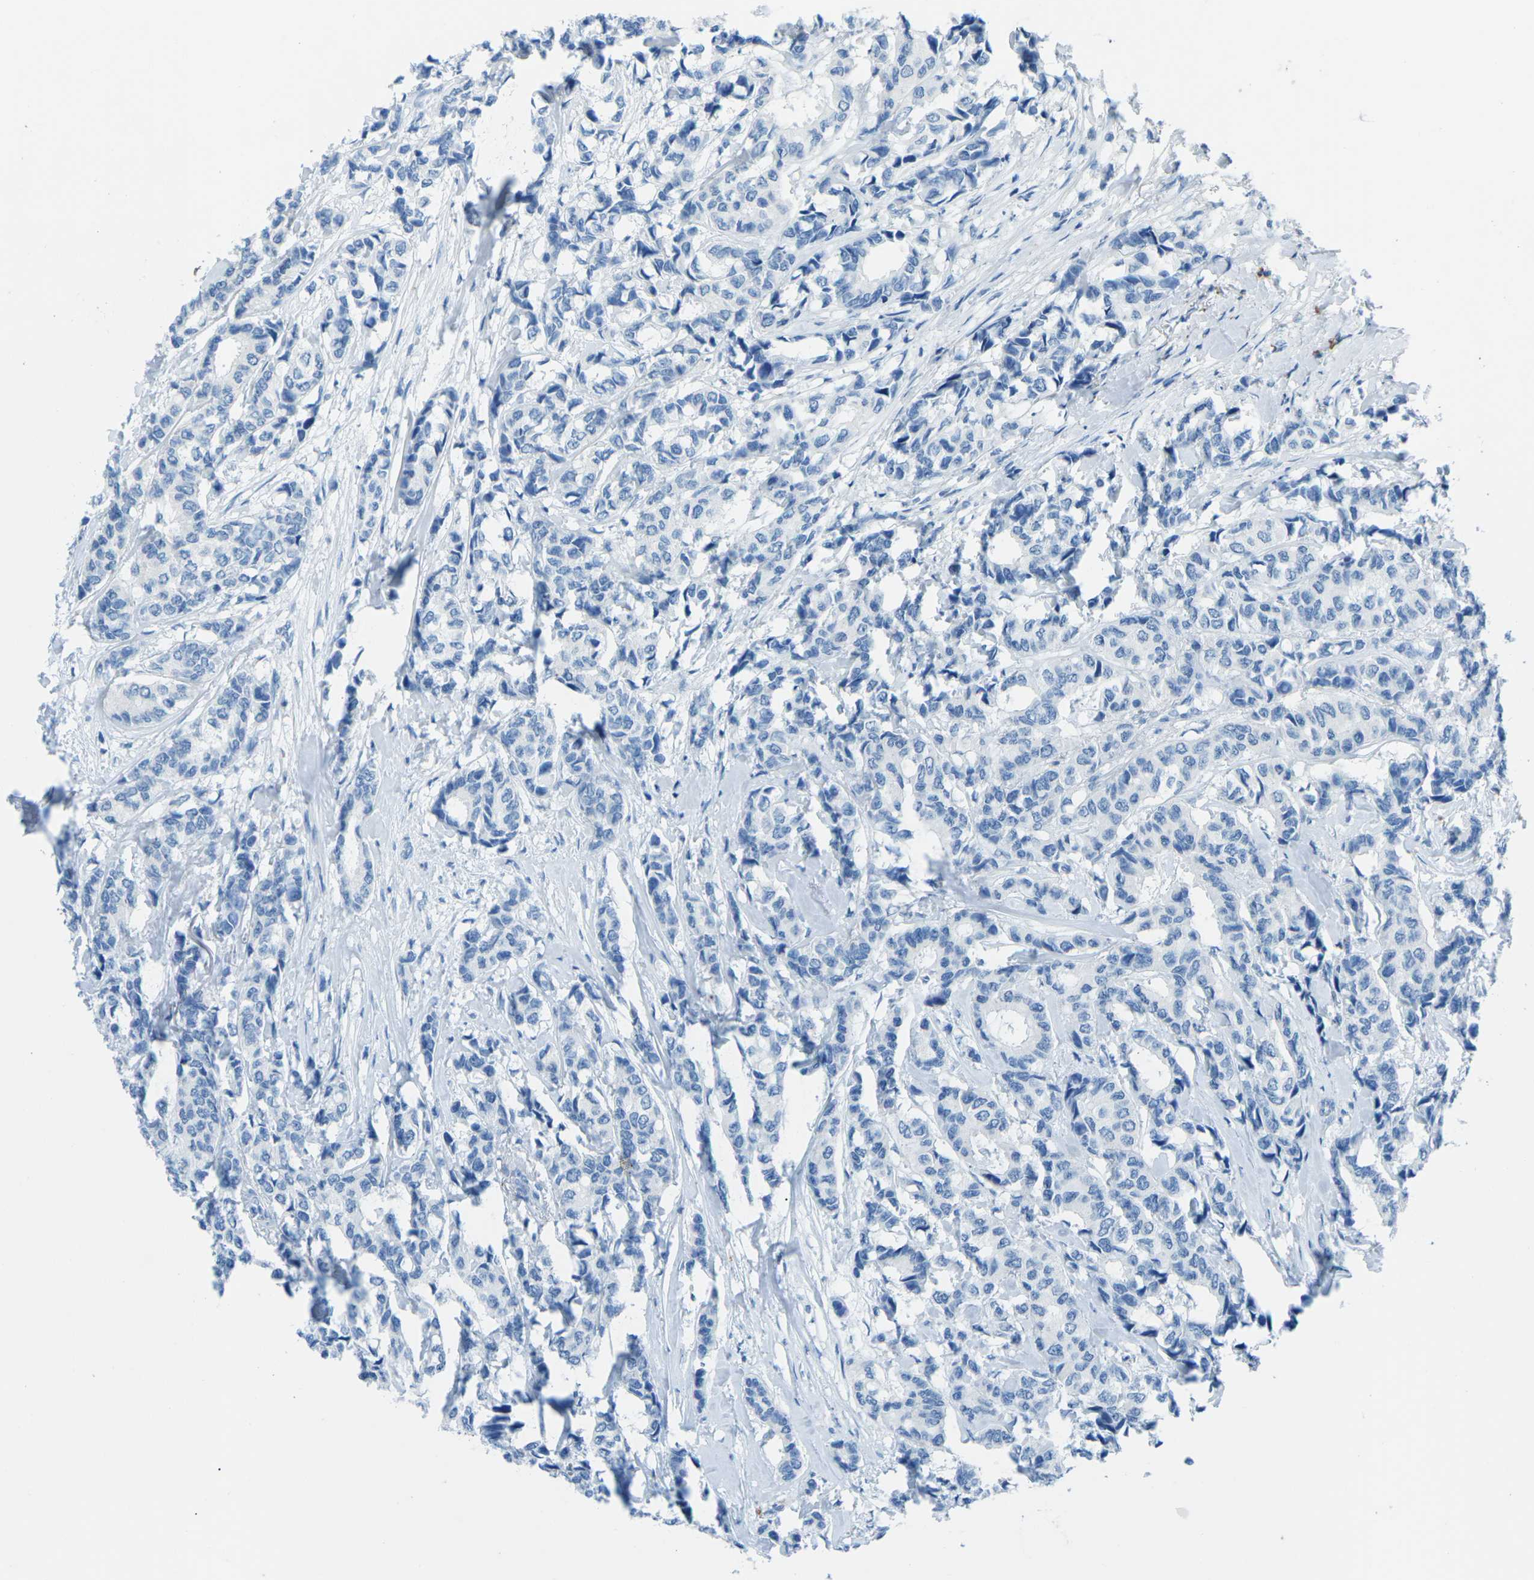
{"staining": {"intensity": "negative", "quantity": "none", "location": "none"}, "tissue": "breast cancer", "cell_type": "Tumor cells", "image_type": "cancer", "snomed": [{"axis": "morphology", "description": "Duct carcinoma"}, {"axis": "topography", "description": "Breast"}], "caption": "The histopathology image shows no staining of tumor cells in breast cancer. (DAB (3,3'-diaminobenzidine) immunohistochemistry (IHC) with hematoxylin counter stain).", "gene": "MYH8", "patient": {"sex": "female", "age": 87}}